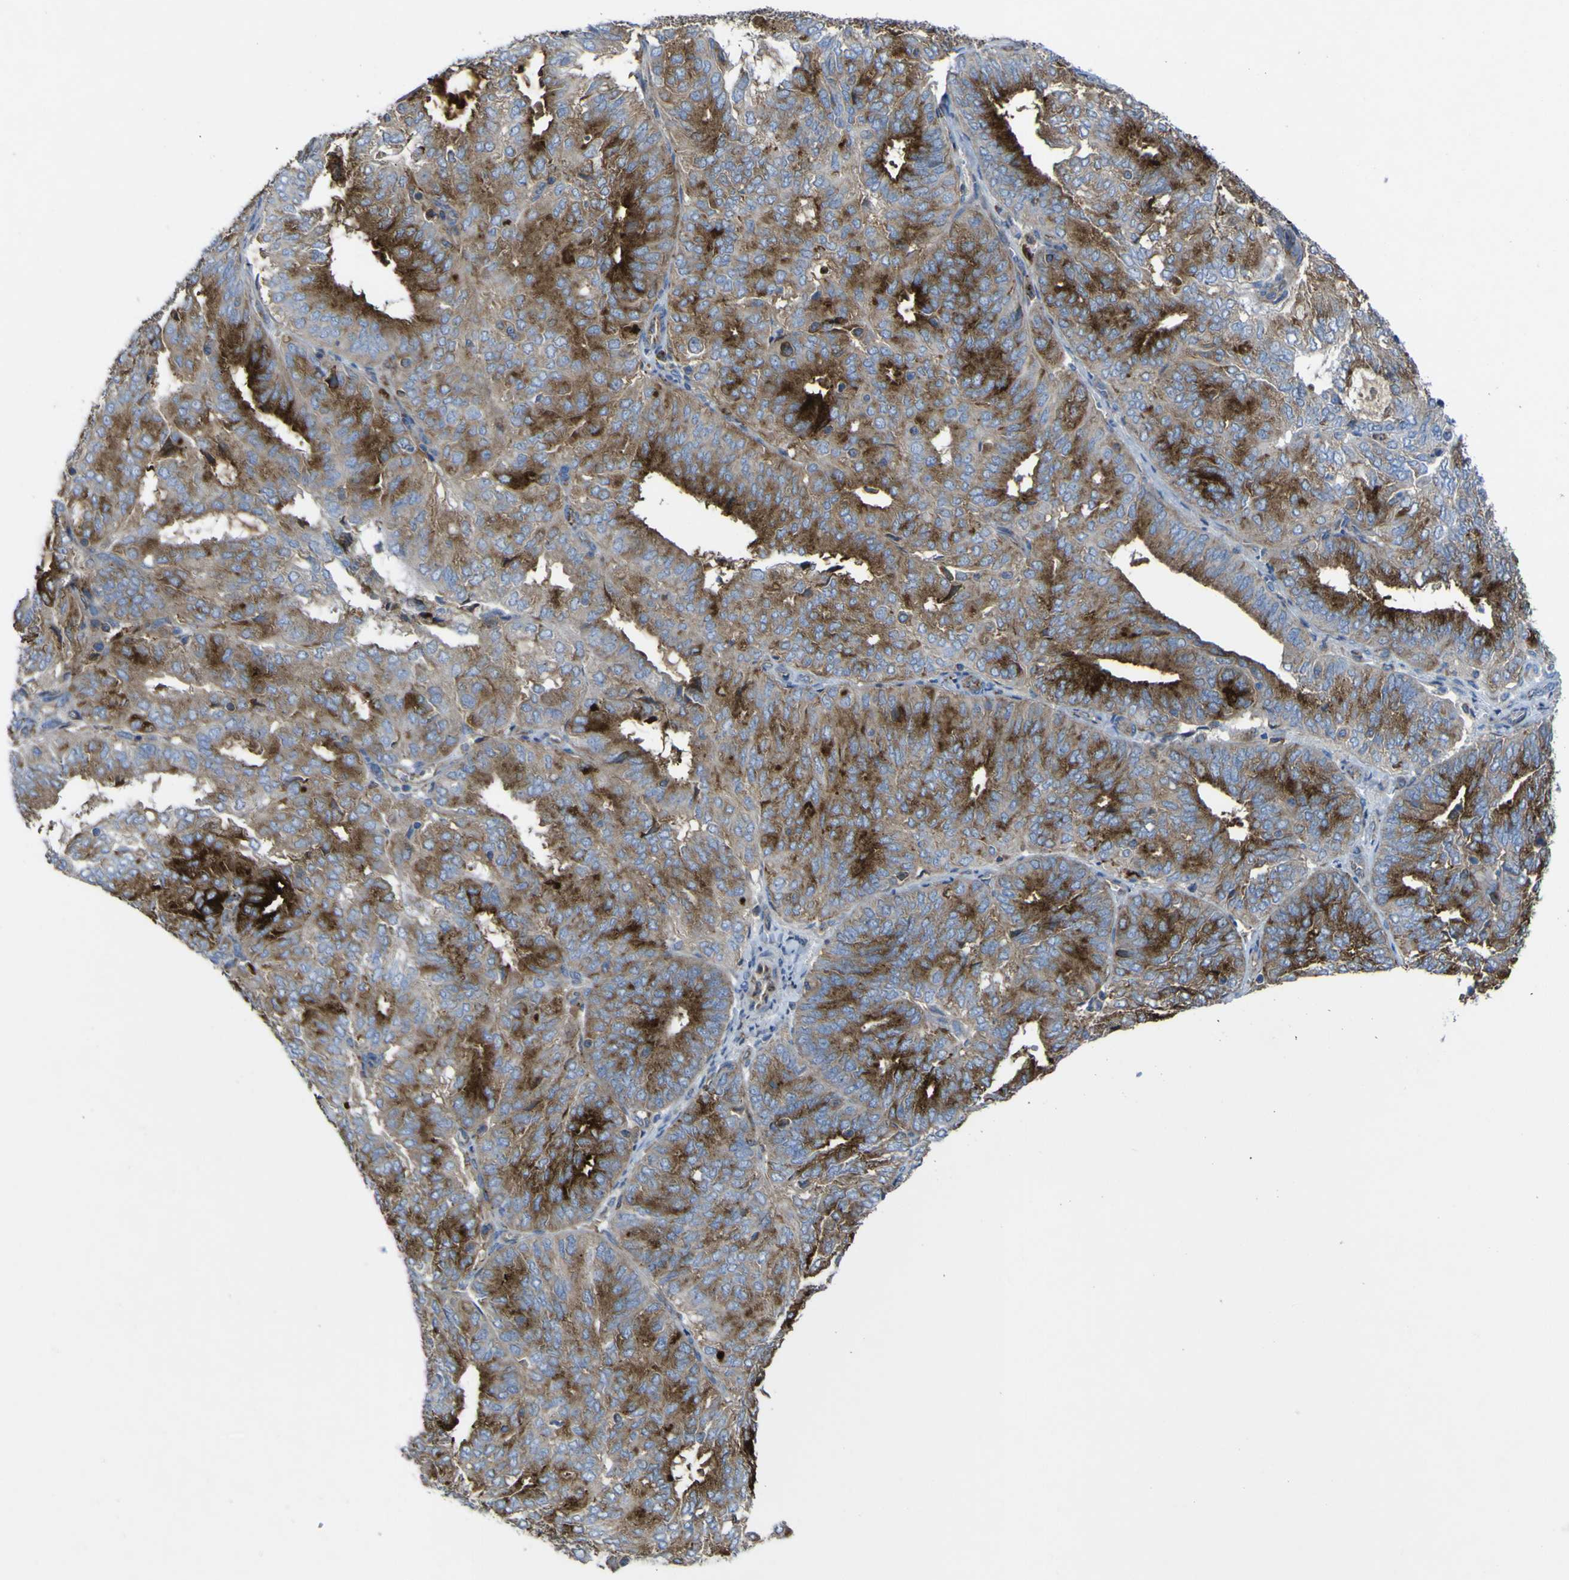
{"staining": {"intensity": "strong", "quantity": ">75%", "location": "cytoplasmic/membranous"}, "tissue": "endometrial cancer", "cell_type": "Tumor cells", "image_type": "cancer", "snomed": [{"axis": "morphology", "description": "Adenocarcinoma, NOS"}, {"axis": "topography", "description": "Uterus"}], "caption": "Brown immunohistochemical staining in endometrial cancer (adenocarcinoma) reveals strong cytoplasmic/membranous expression in approximately >75% of tumor cells. (DAB (3,3'-diaminobenzidine) = brown stain, brightfield microscopy at high magnification).", "gene": "CST3", "patient": {"sex": "female", "age": 60}}